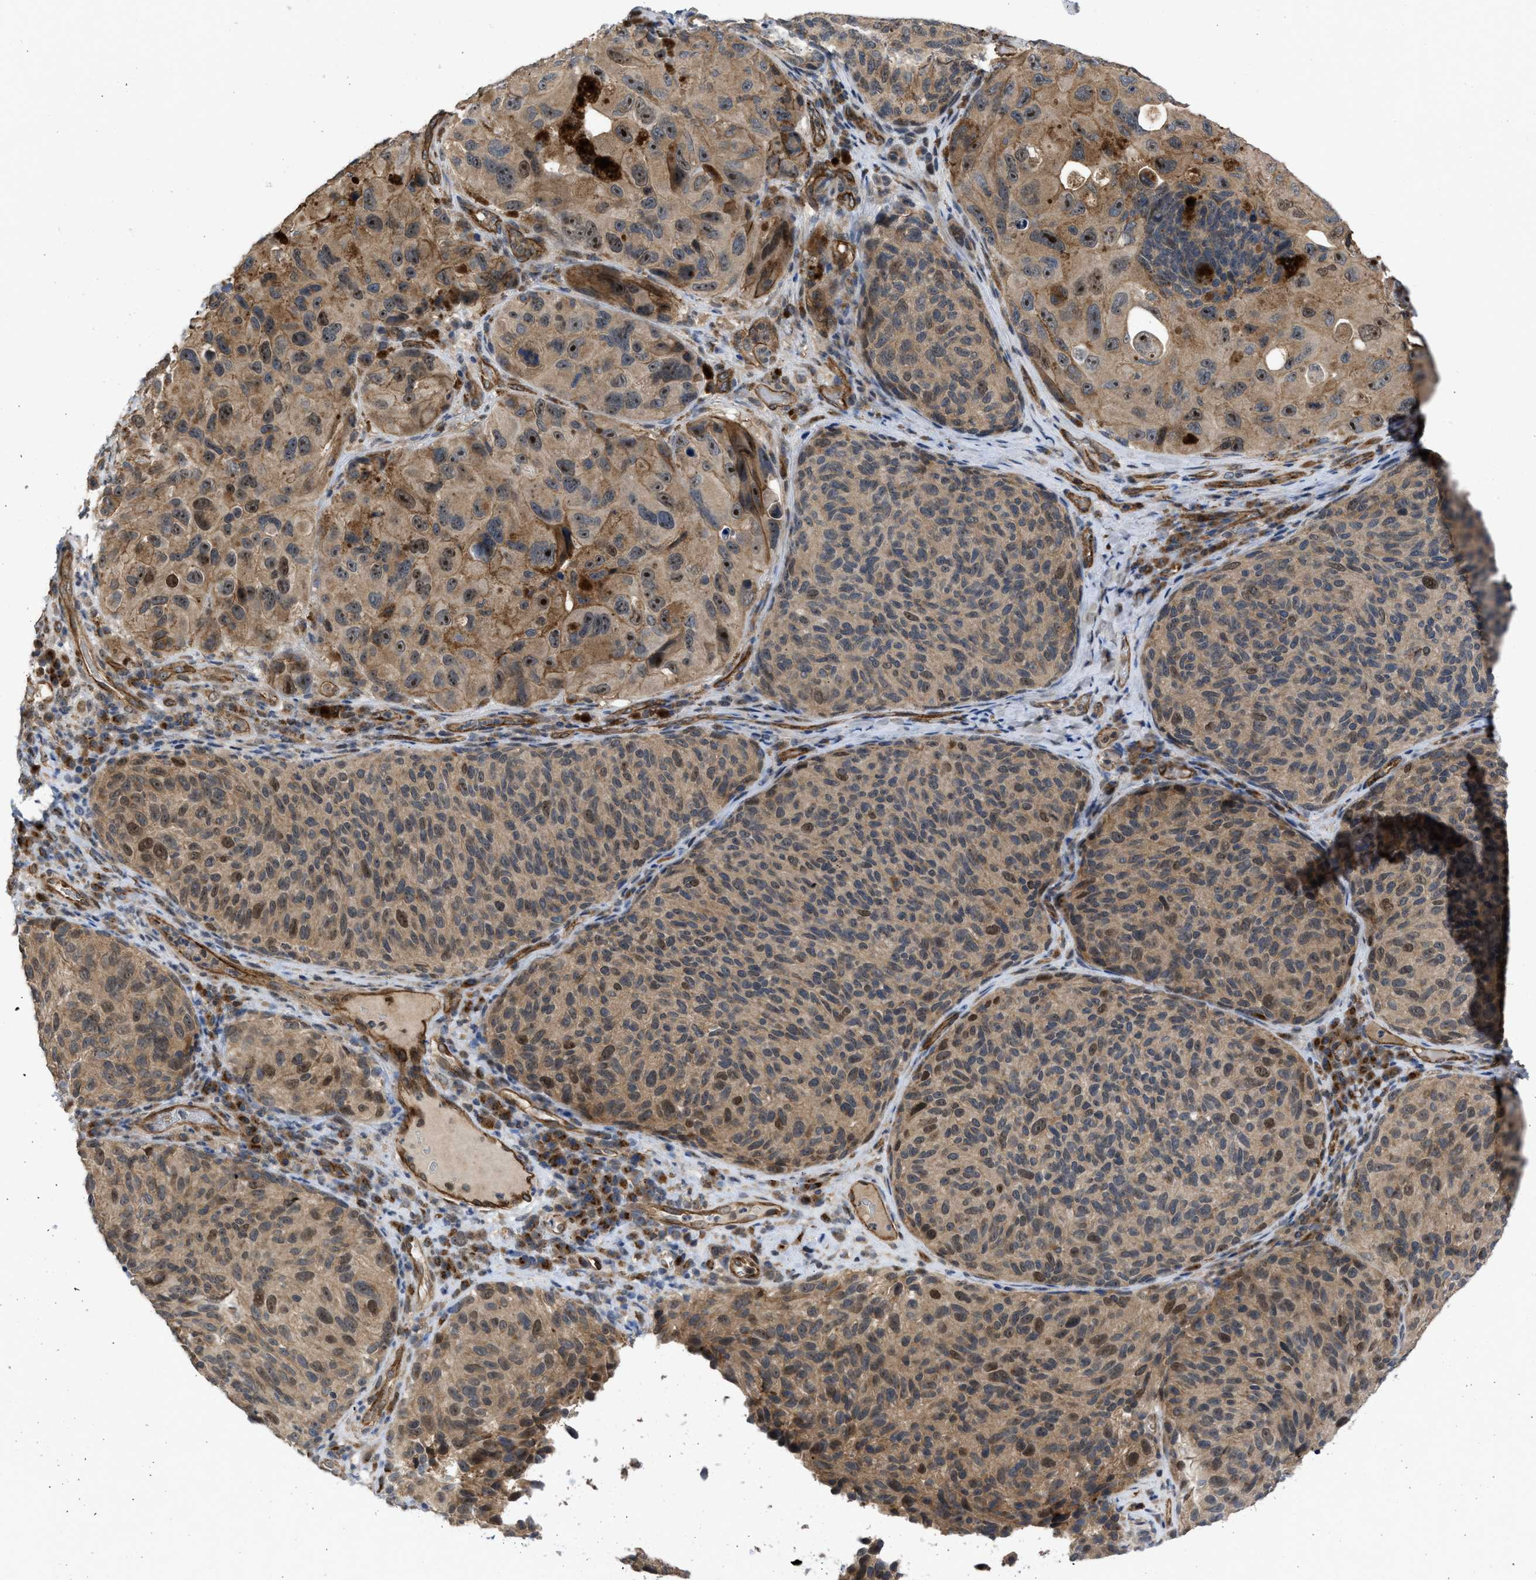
{"staining": {"intensity": "moderate", "quantity": ">75%", "location": "cytoplasmic/membranous,nuclear"}, "tissue": "melanoma", "cell_type": "Tumor cells", "image_type": "cancer", "snomed": [{"axis": "morphology", "description": "Malignant melanoma, NOS"}, {"axis": "topography", "description": "Skin"}], "caption": "About >75% of tumor cells in human malignant melanoma show moderate cytoplasmic/membranous and nuclear protein expression as visualized by brown immunohistochemical staining.", "gene": "GPATCH2L", "patient": {"sex": "female", "age": 73}}